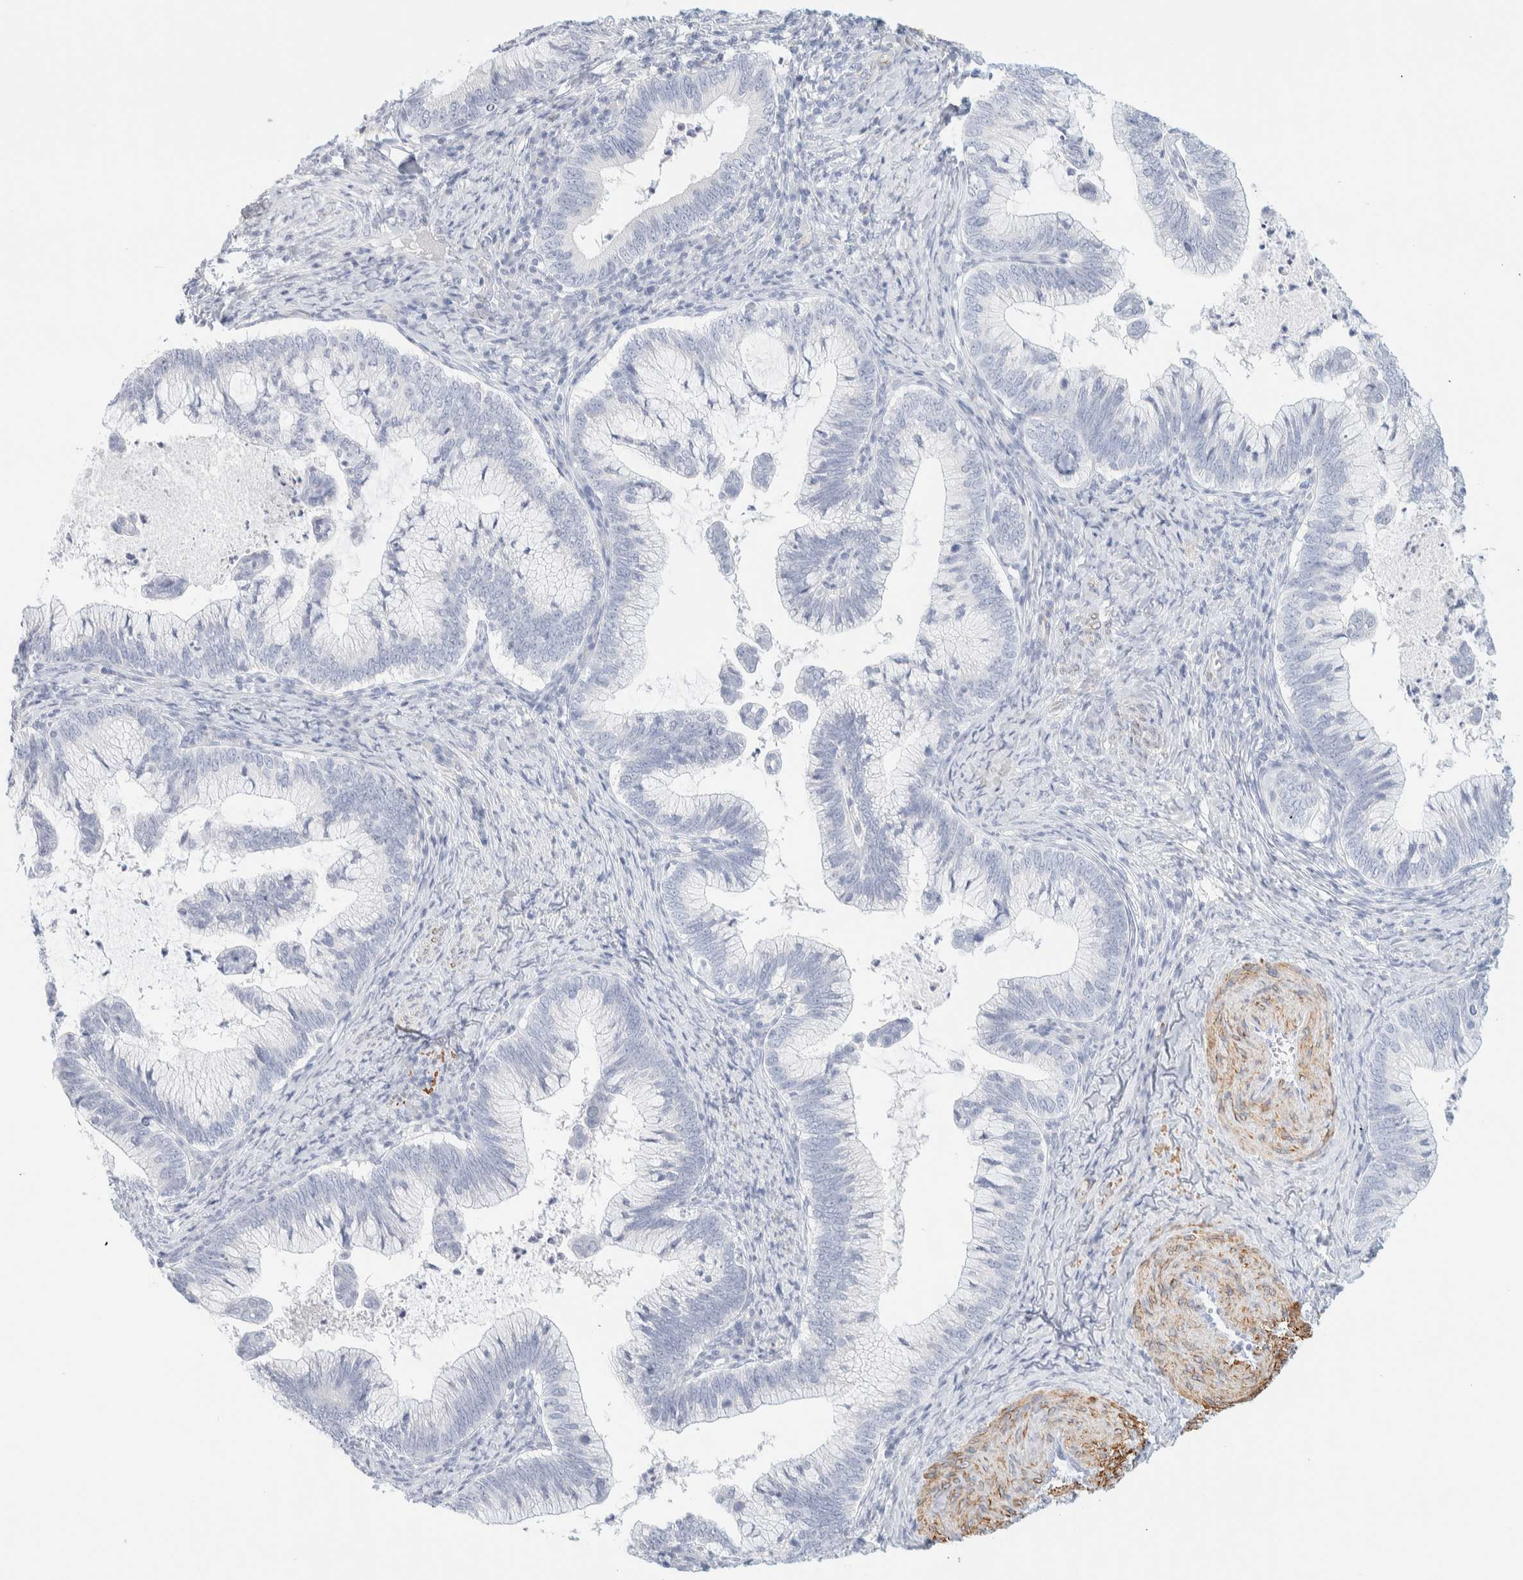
{"staining": {"intensity": "negative", "quantity": "none", "location": "none"}, "tissue": "cervical cancer", "cell_type": "Tumor cells", "image_type": "cancer", "snomed": [{"axis": "morphology", "description": "Adenocarcinoma, NOS"}, {"axis": "topography", "description": "Cervix"}], "caption": "IHC image of neoplastic tissue: cervical cancer stained with DAB displays no significant protein expression in tumor cells.", "gene": "AFMID", "patient": {"sex": "female", "age": 36}}